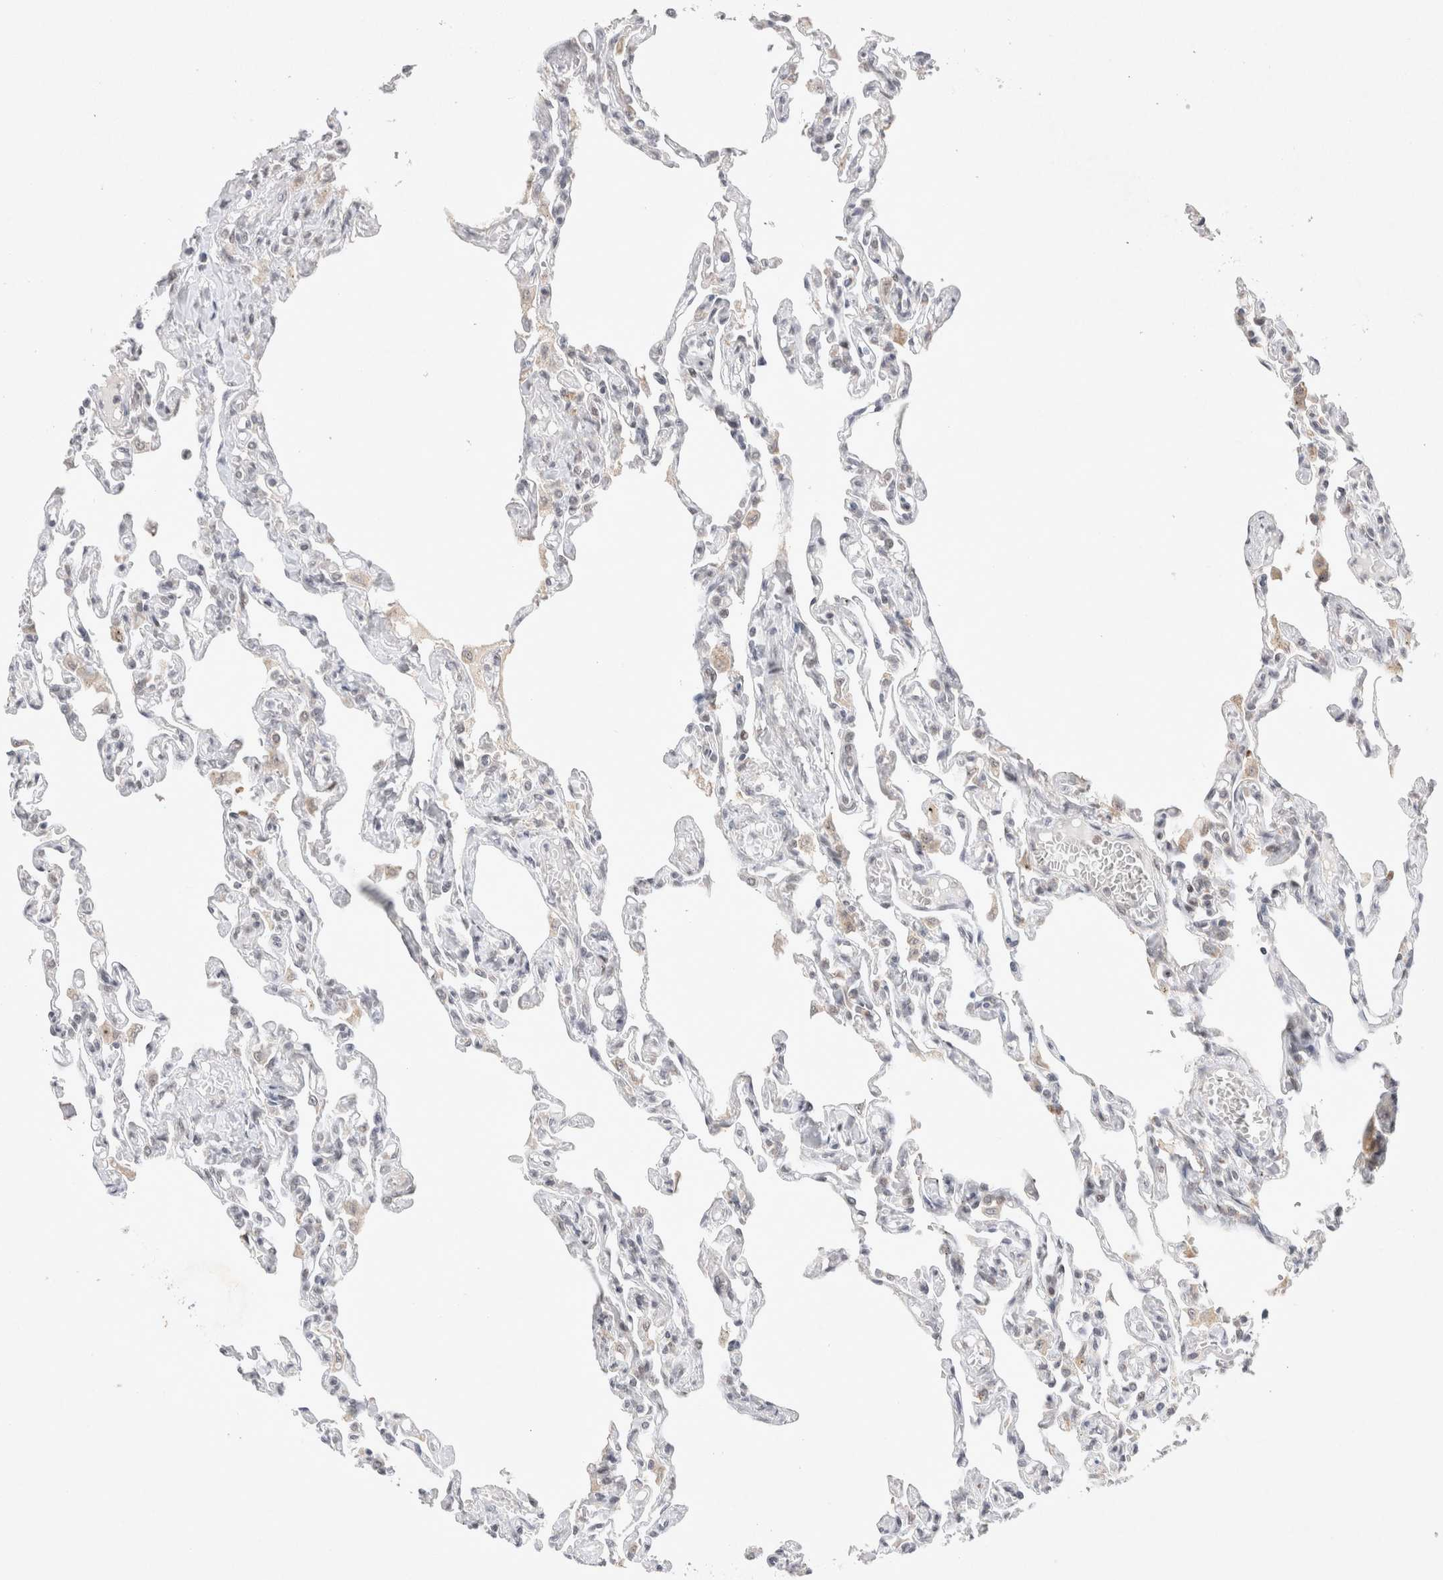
{"staining": {"intensity": "negative", "quantity": "none", "location": "none"}, "tissue": "lung", "cell_type": "Alveolar cells", "image_type": "normal", "snomed": [{"axis": "morphology", "description": "Normal tissue, NOS"}, {"axis": "topography", "description": "Lung"}], "caption": "Lung stained for a protein using immunohistochemistry reveals no positivity alveolar cells.", "gene": "MRPL37", "patient": {"sex": "male", "age": 21}}